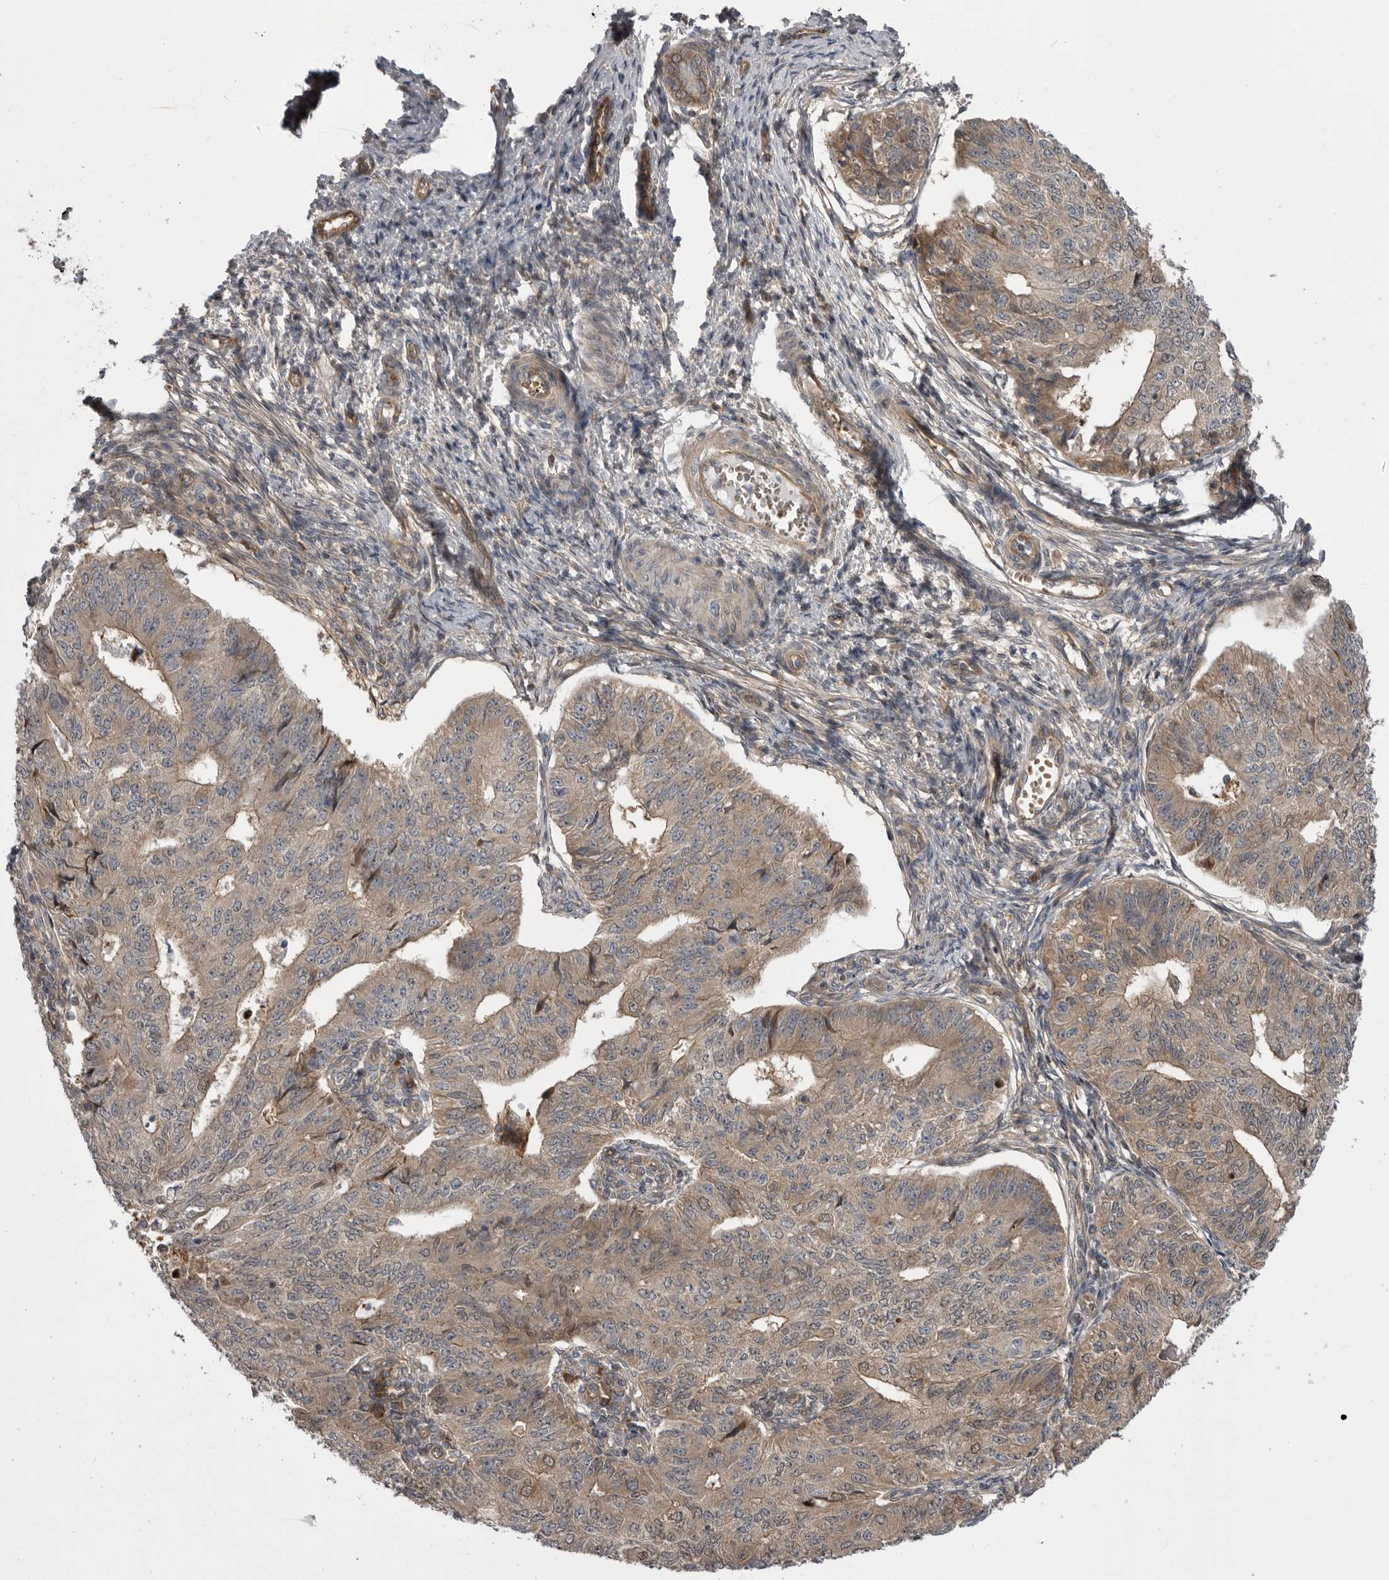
{"staining": {"intensity": "moderate", "quantity": ">75%", "location": "cytoplasmic/membranous"}, "tissue": "endometrial cancer", "cell_type": "Tumor cells", "image_type": "cancer", "snomed": [{"axis": "morphology", "description": "Adenocarcinoma, NOS"}, {"axis": "topography", "description": "Endometrium"}], "caption": "Endometrial cancer tissue shows moderate cytoplasmic/membranous staining in approximately >75% of tumor cells, visualized by immunohistochemistry.", "gene": "RAB3GAP2", "patient": {"sex": "female", "age": 32}}